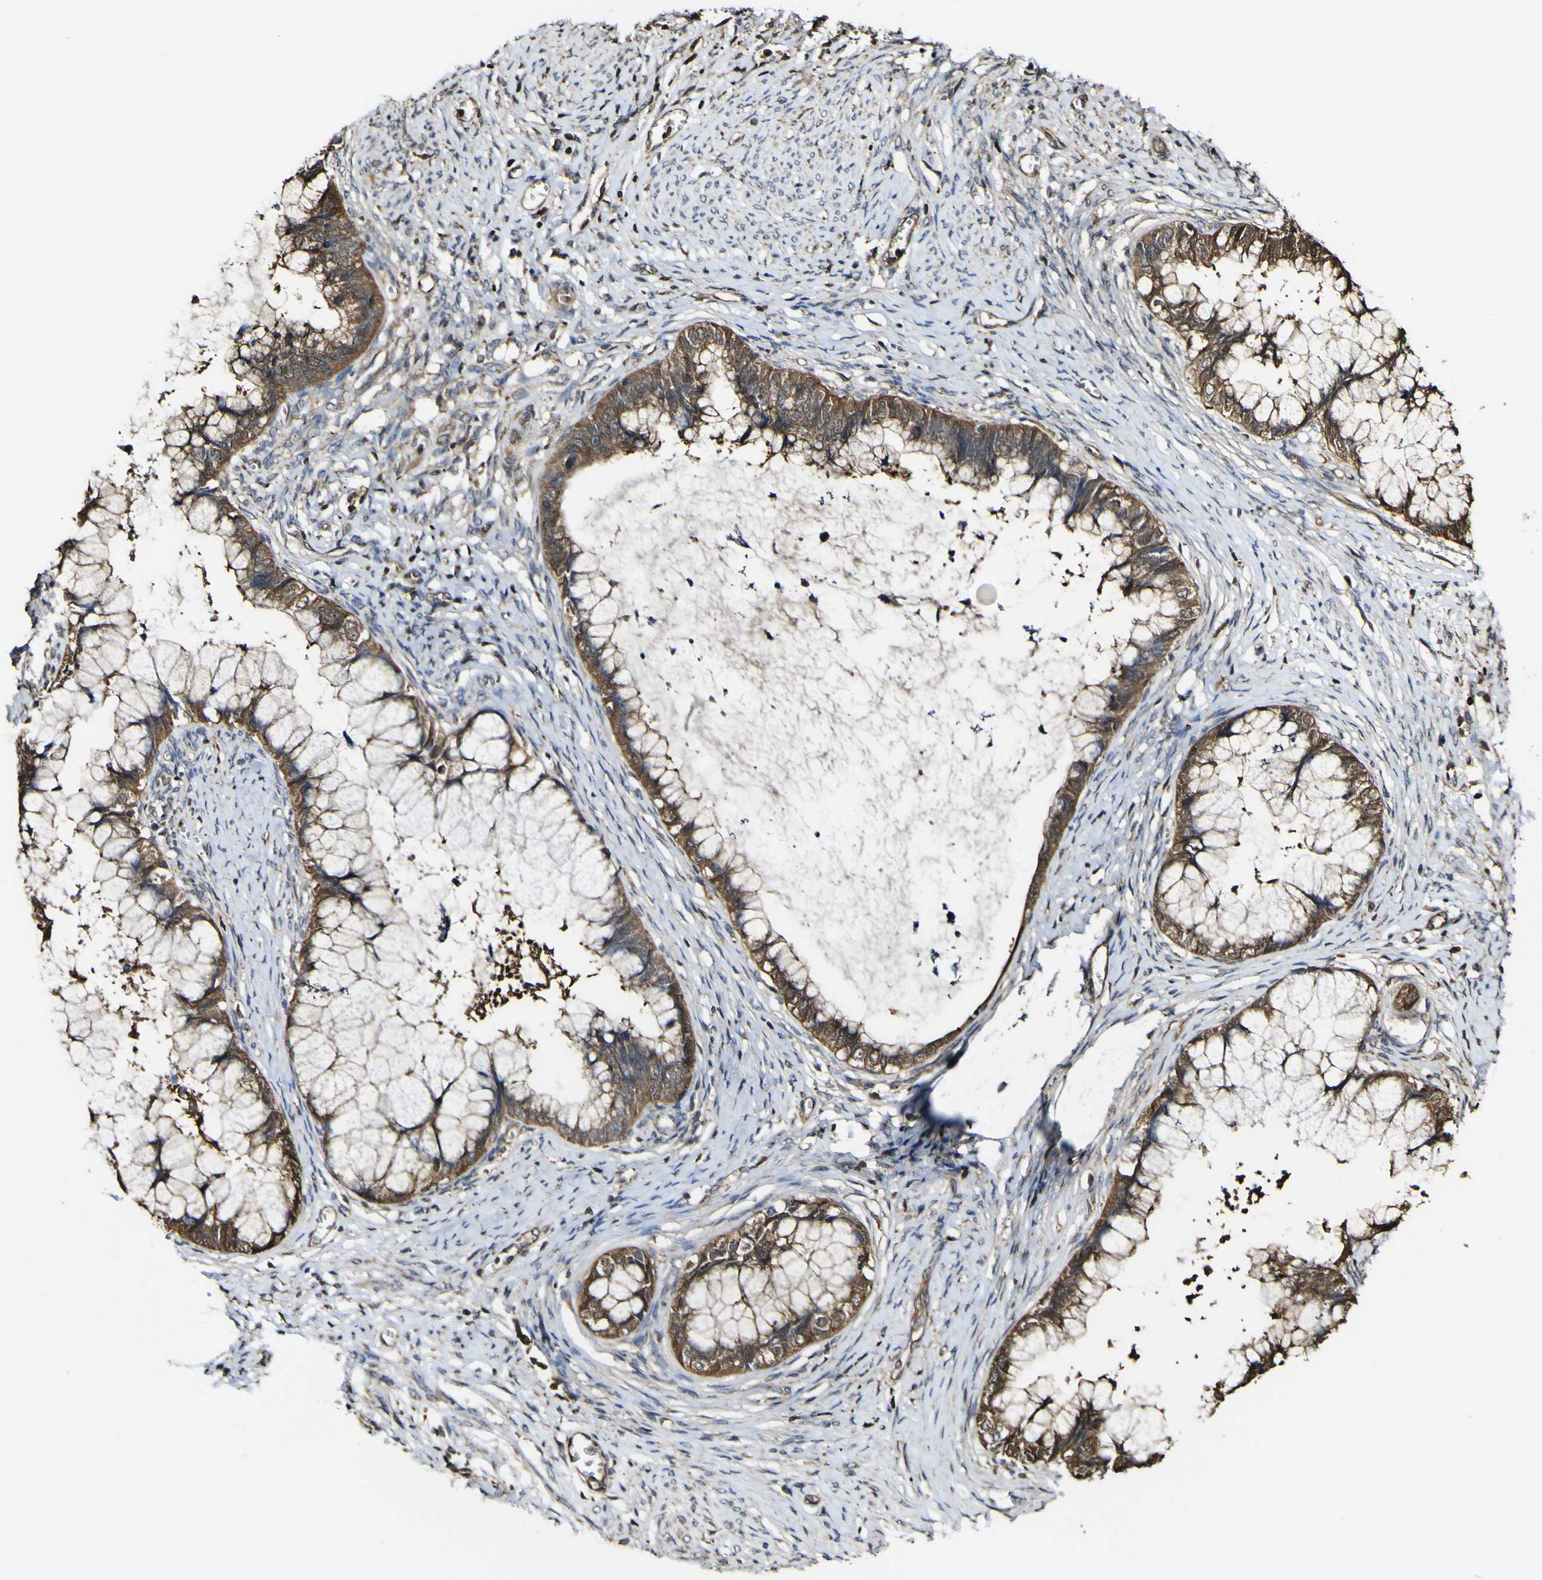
{"staining": {"intensity": "moderate", "quantity": ">75%", "location": "cytoplasmic/membranous"}, "tissue": "cervical cancer", "cell_type": "Tumor cells", "image_type": "cancer", "snomed": [{"axis": "morphology", "description": "Adenocarcinoma, NOS"}, {"axis": "topography", "description": "Cervix"}], "caption": "Moderate cytoplasmic/membranous expression is seen in about >75% of tumor cells in cervical cancer.", "gene": "PTPRR", "patient": {"sex": "female", "age": 44}}